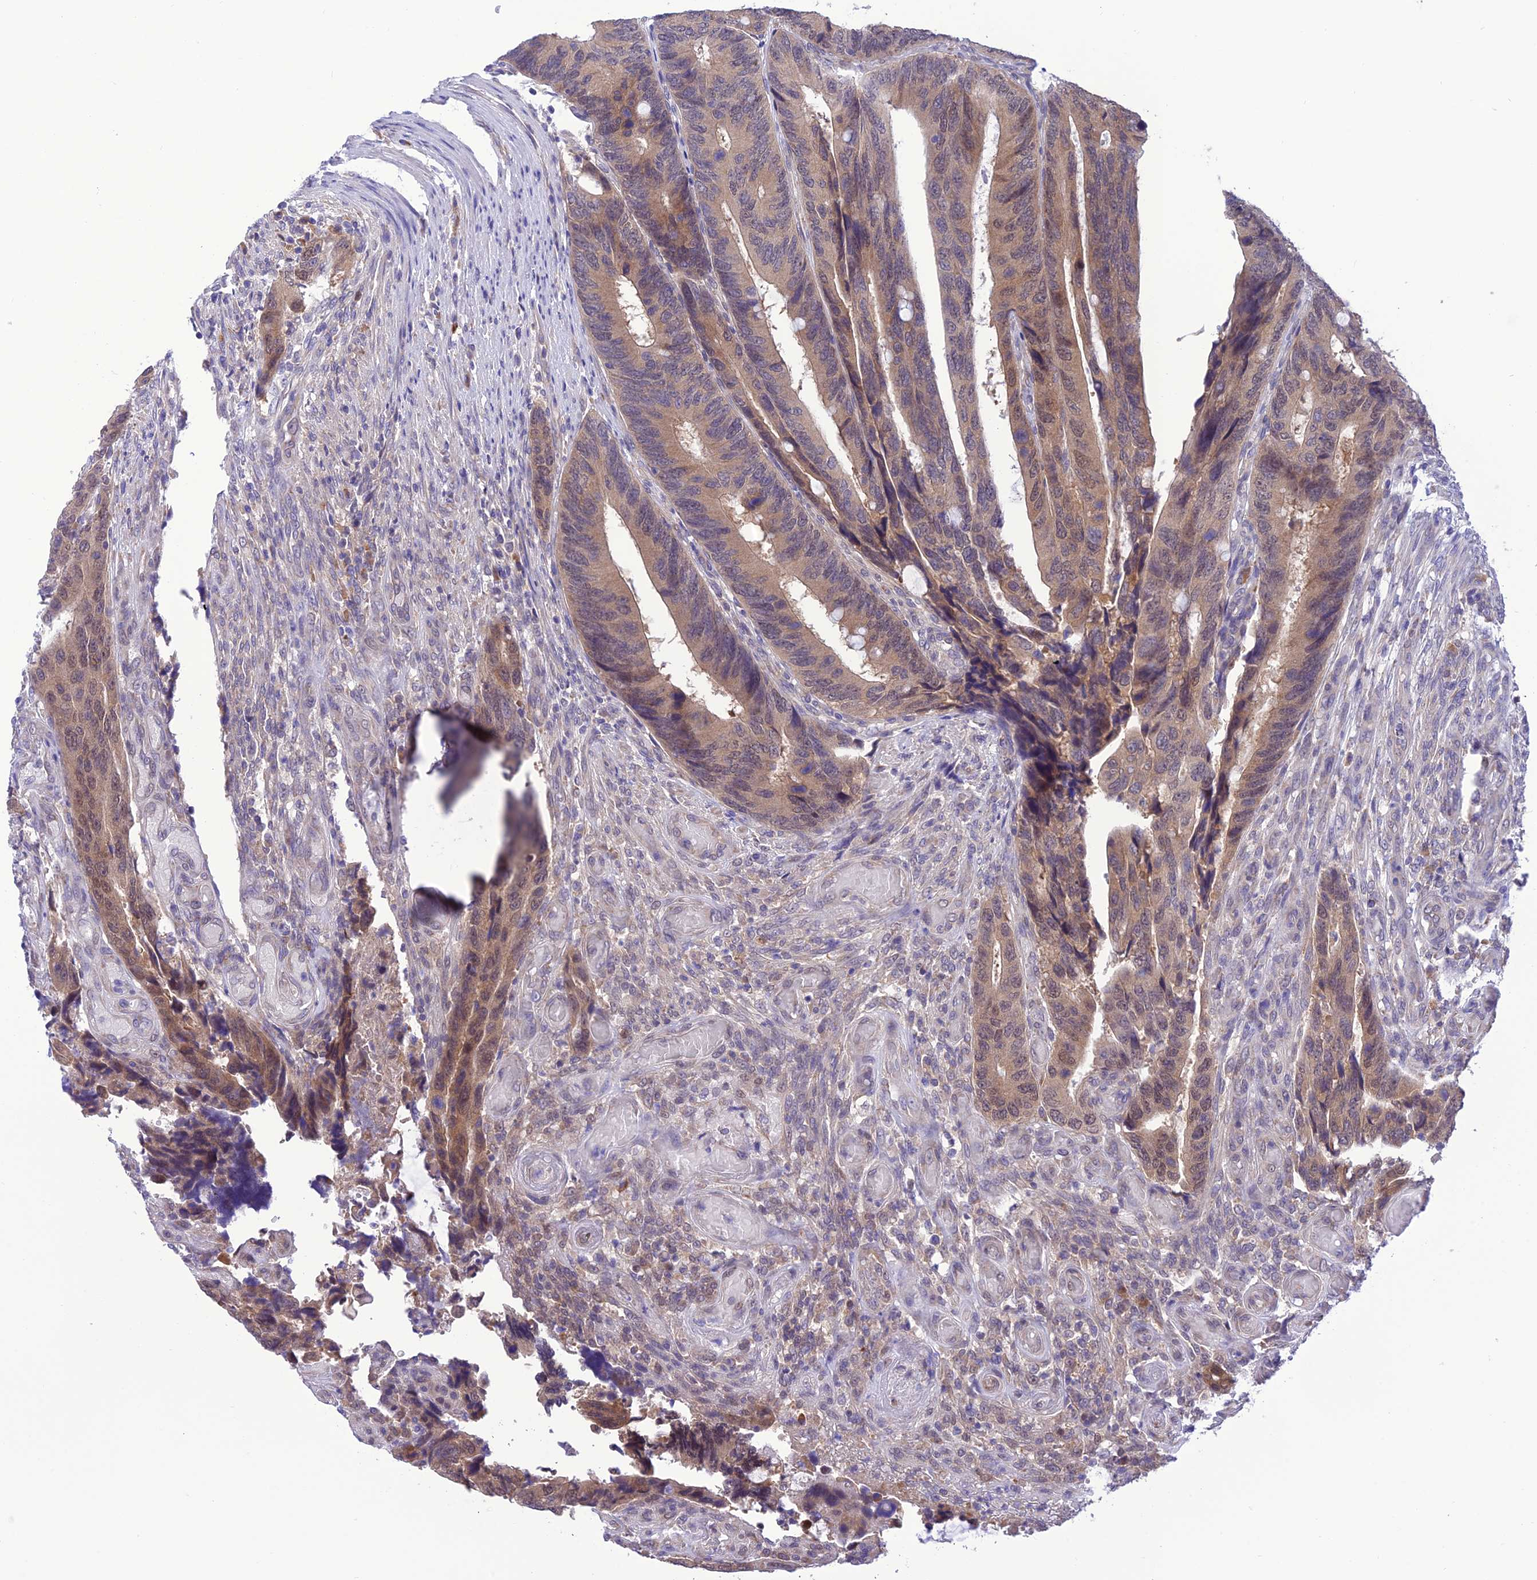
{"staining": {"intensity": "moderate", "quantity": ">75%", "location": "cytoplasmic/membranous,nuclear"}, "tissue": "colorectal cancer", "cell_type": "Tumor cells", "image_type": "cancer", "snomed": [{"axis": "morphology", "description": "Adenocarcinoma, NOS"}, {"axis": "topography", "description": "Colon"}], "caption": "Brown immunohistochemical staining in human adenocarcinoma (colorectal) demonstrates moderate cytoplasmic/membranous and nuclear staining in about >75% of tumor cells.", "gene": "RNF126", "patient": {"sex": "male", "age": 87}}